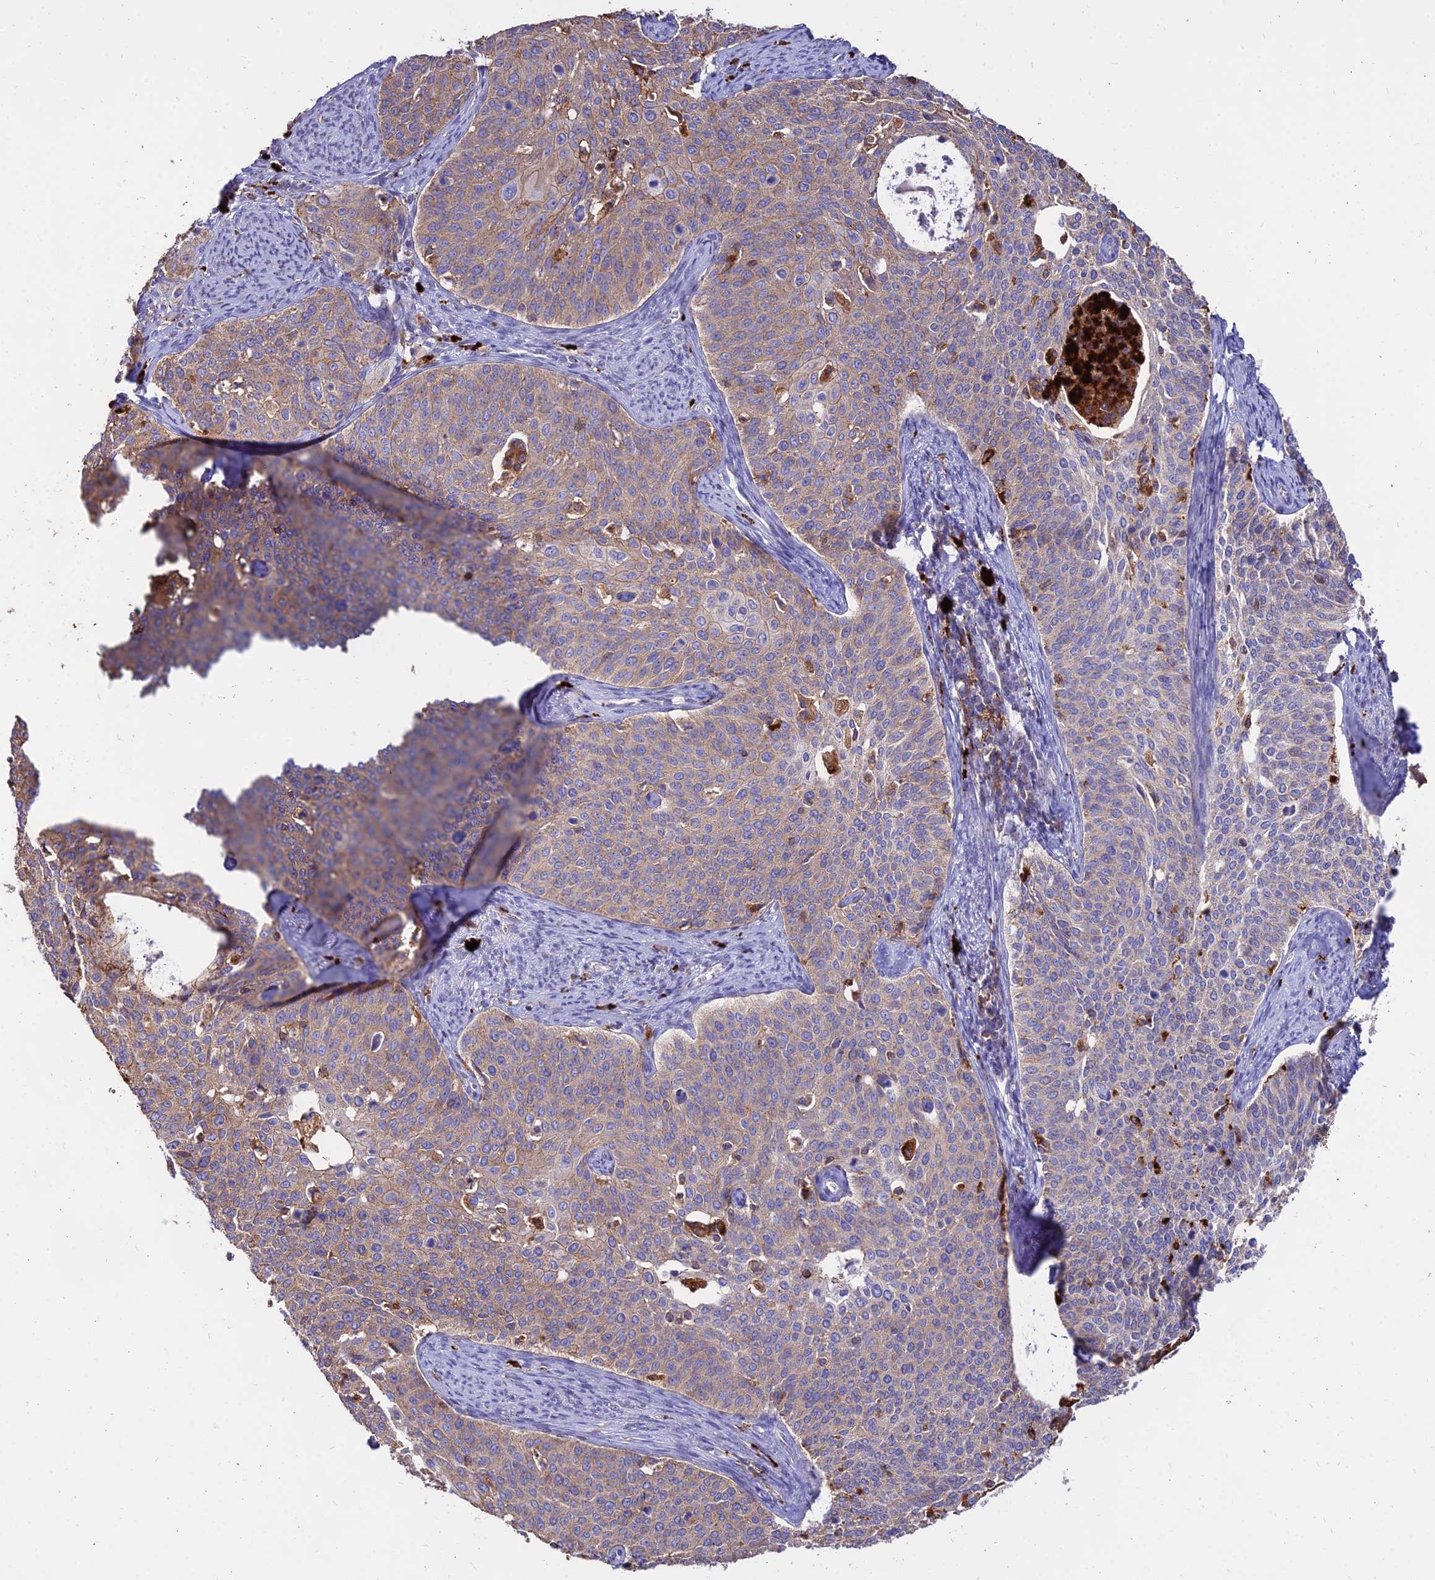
{"staining": {"intensity": "moderate", "quantity": "25%-75%", "location": "cytoplasmic/membranous"}, "tissue": "cervical cancer", "cell_type": "Tumor cells", "image_type": "cancer", "snomed": [{"axis": "morphology", "description": "Squamous cell carcinoma, NOS"}, {"axis": "topography", "description": "Cervix"}], "caption": "An image of human squamous cell carcinoma (cervical) stained for a protein shows moderate cytoplasmic/membranous brown staining in tumor cells.", "gene": "PNLIPRP3", "patient": {"sex": "female", "age": 44}}